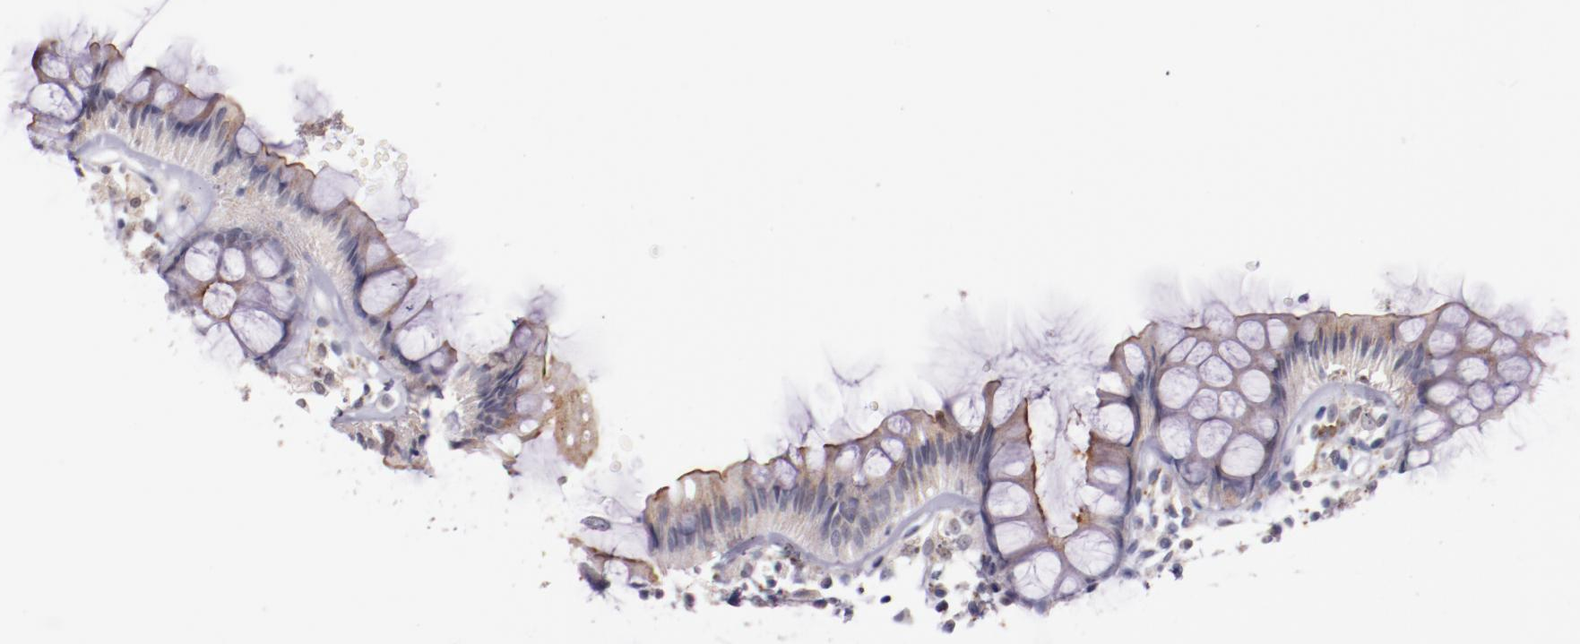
{"staining": {"intensity": "moderate", "quantity": "25%-75%", "location": "cytoplasmic/membranous"}, "tissue": "rectum", "cell_type": "Glandular cells", "image_type": "normal", "snomed": [{"axis": "morphology", "description": "Normal tissue, NOS"}, {"axis": "topography", "description": "Rectum"}], "caption": "A medium amount of moderate cytoplasmic/membranous expression is seen in approximately 25%-75% of glandular cells in unremarkable rectum. The protein is shown in brown color, while the nuclei are stained blue.", "gene": "SYP", "patient": {"sex": "female", "age": 66}}